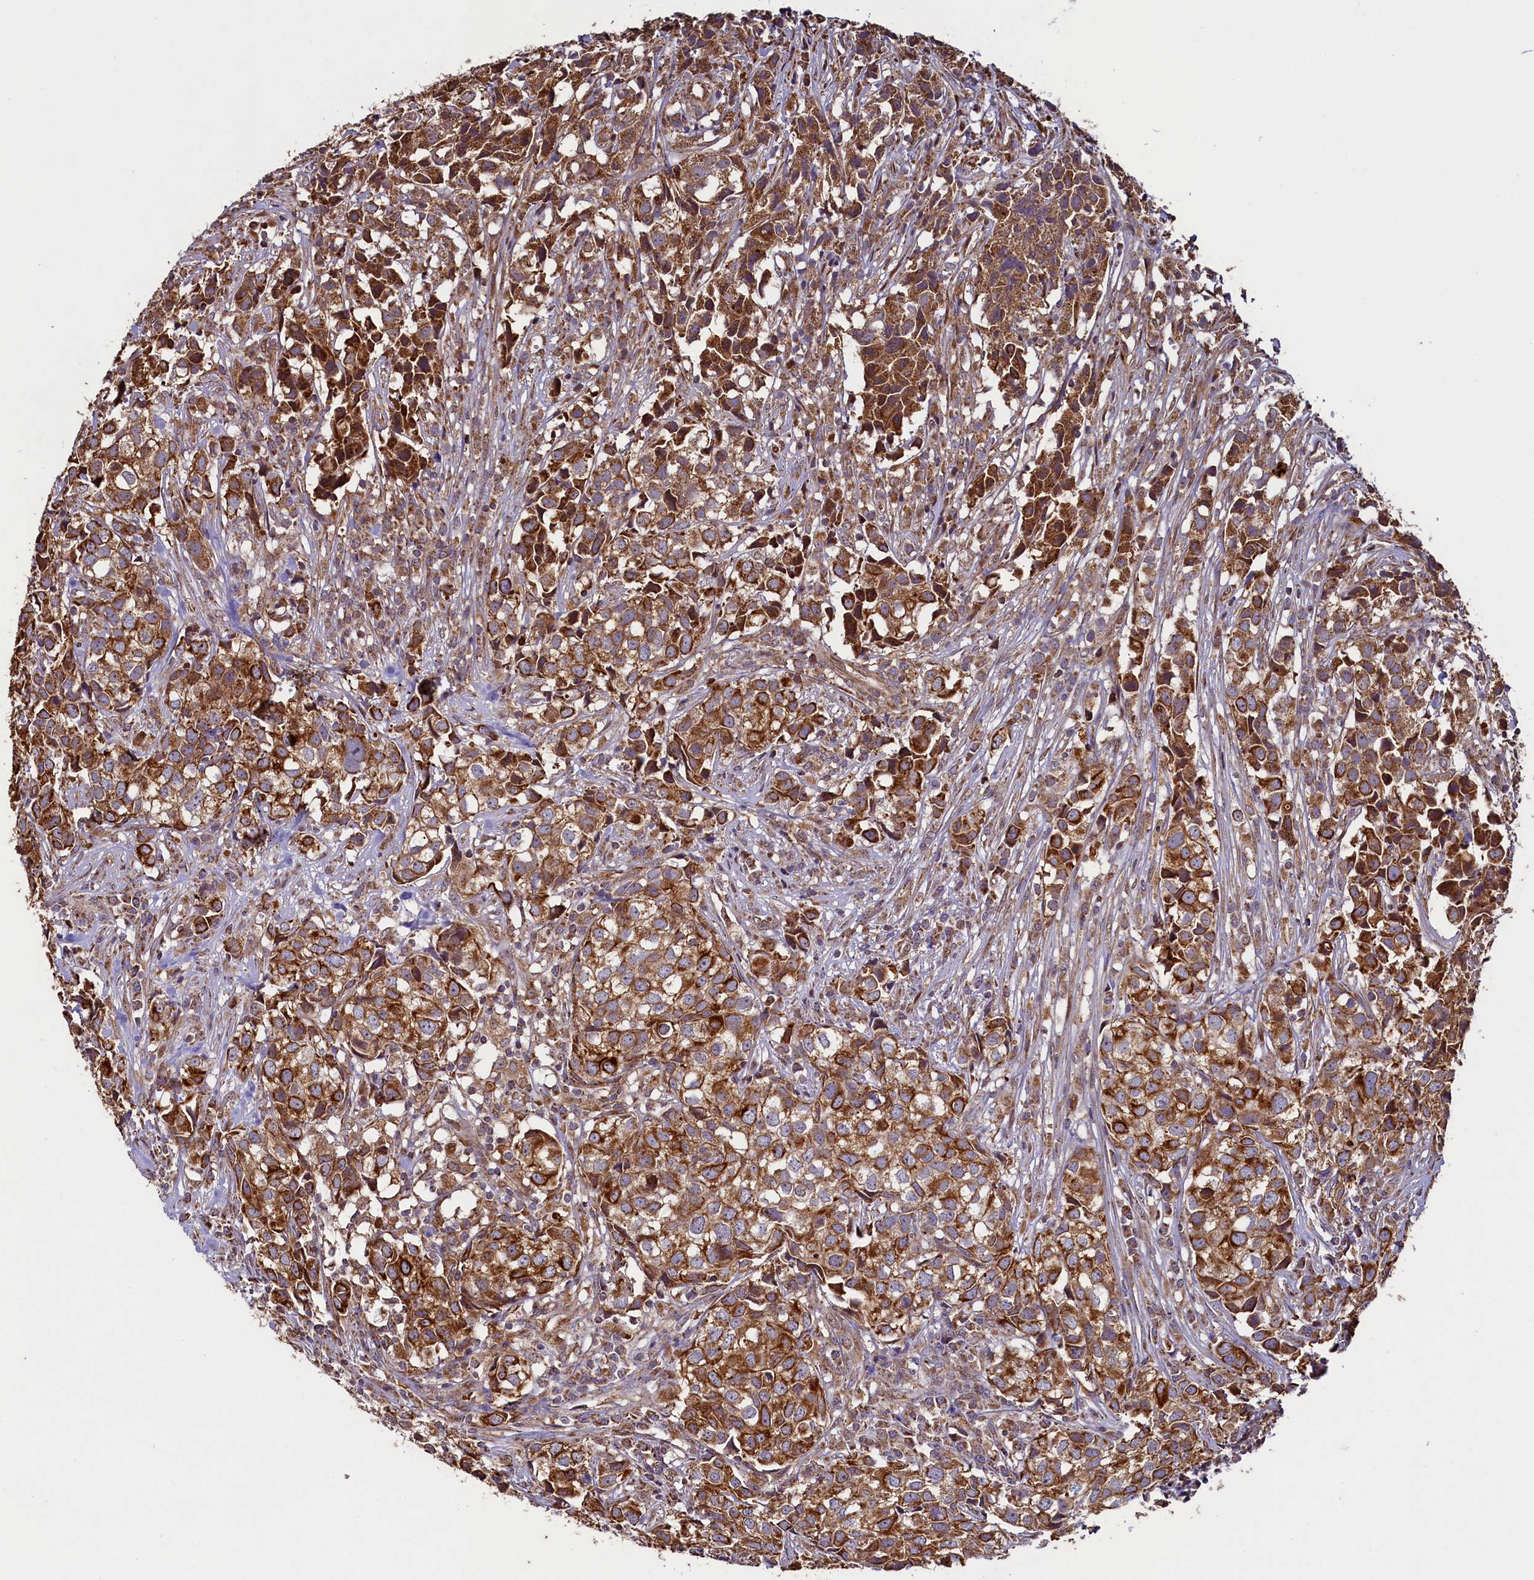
{"staining": {"intensity": "strong", "quantity": ">75%", "location": "cytoplasmic/membranous"}, "tissue": "urothelial cancer", "cell_type": "Tumor cells", "image_type": "cancer", "snomed": [{"axis": "morphology", "description": "Urothelial carcinoma, High grade"}, {"axis": "topography", "description": "Urinary bladder"}], "caption": "This photomicrograph shows urothelial cancer stained with immunohistochemistry (IHC) to label a protein in brown. The cytoplasmic/membranous of tumor cells show strong positivity for the protein. Nuclei are counter-stained blue.", "gene": "ZNF577", "patient": {"sex": "female", "age": 75}}